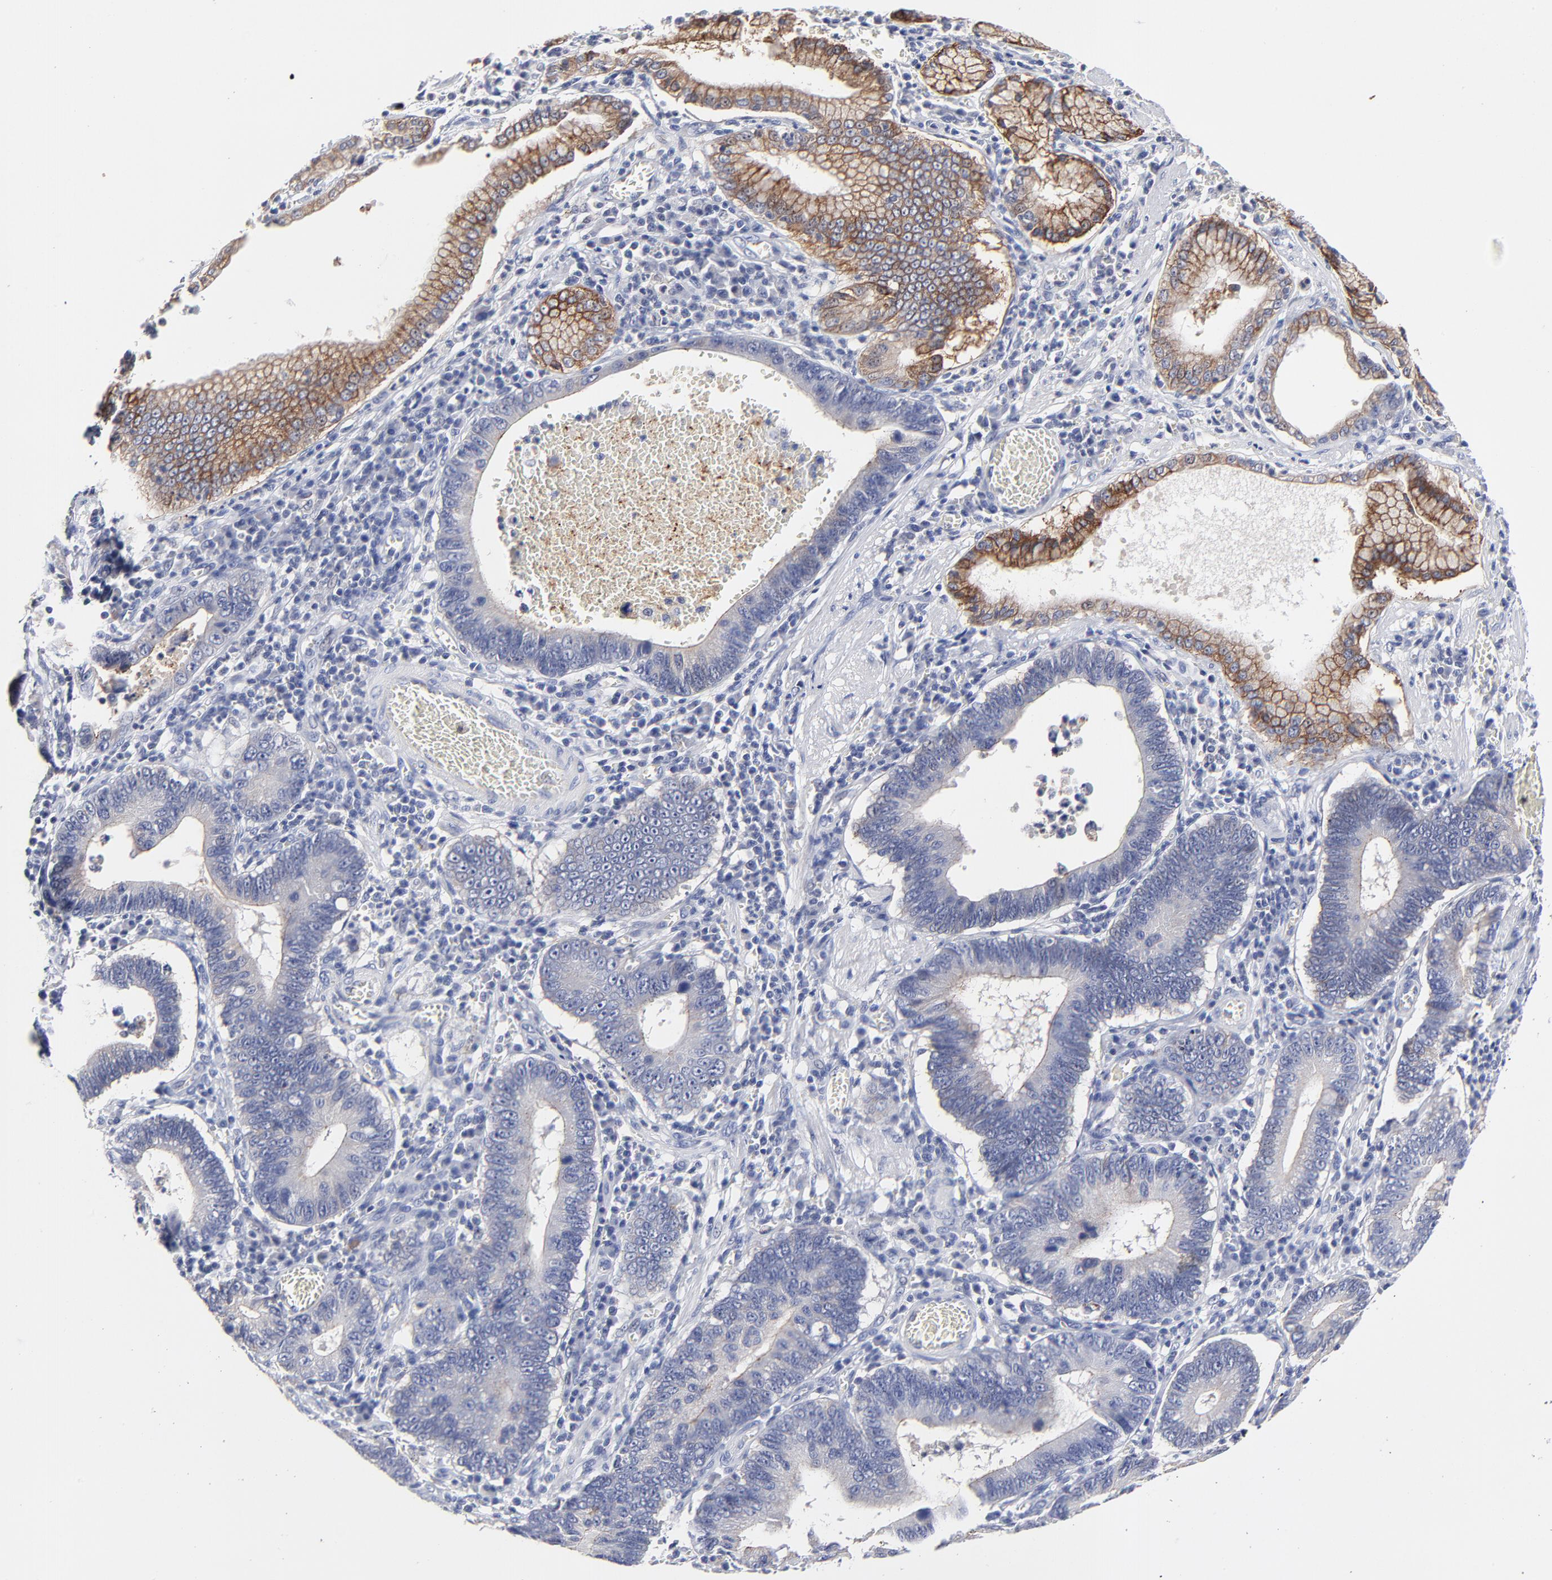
{"staining": {"intensity": "weak", "quantity": "<25%", "location": "cytoplasmic/membranous"}, "tissue": "stomach cancer", "cell_type": "Tumor cells", "image_type": "cancer", "snomed": [{"axis": "morphology", "description": "Adenocarcinoma, NOS"}, {"axis": "topography", "description": "Stomach"}, {"axis": "topography", "description": "Gastric cardia"}], "caption": "Protein analysis of stomach adenocarcinoma displays no significant expression in tumor cells.", "gene": "CXADR", "patient": {"sex": "male", "age": 59}}